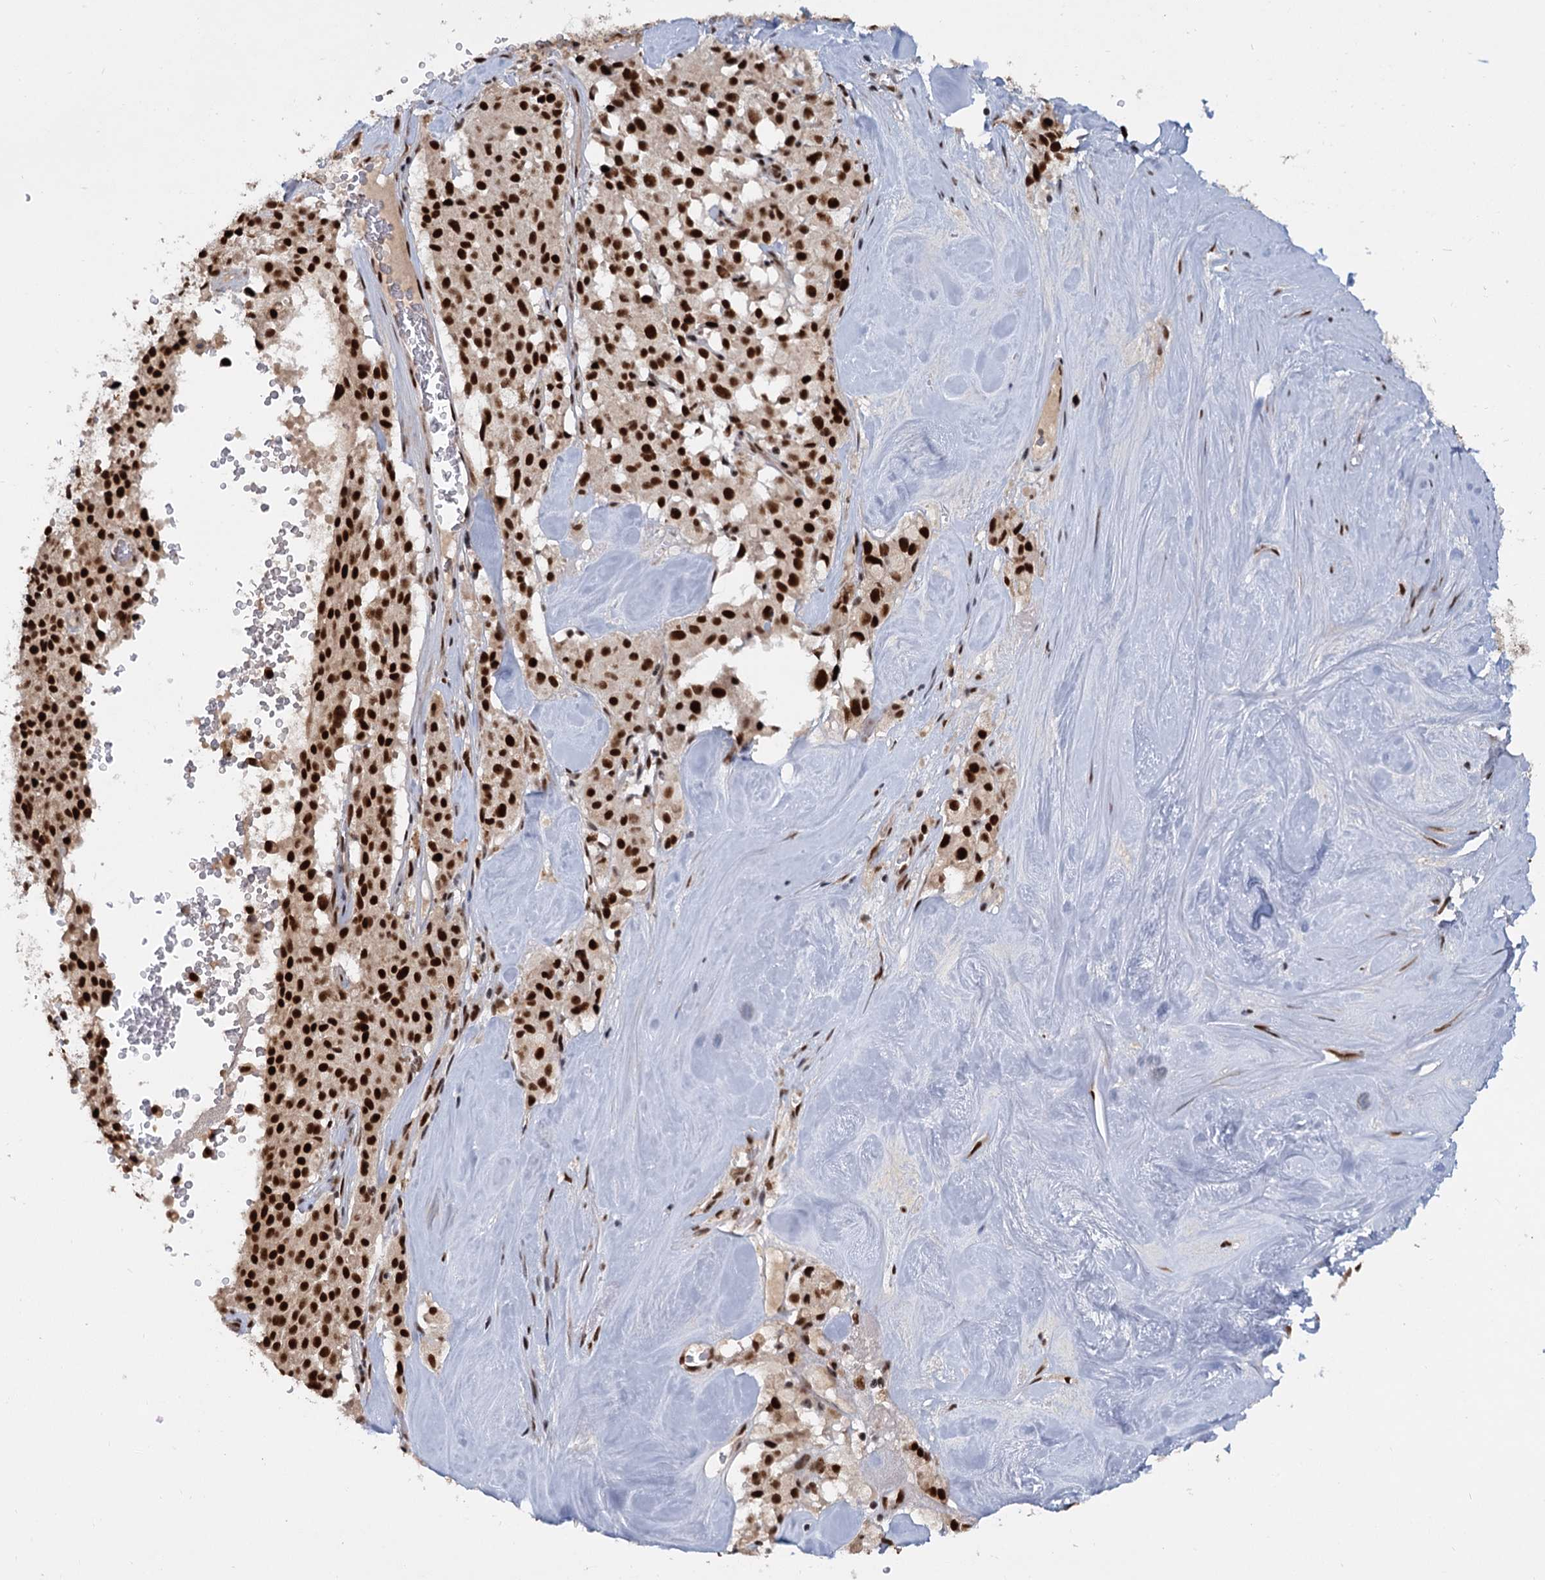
{"staining": {"intensity": "strong", "quantity": ">75%", "location": "nuclear"}, "tissue": "pancreatic cancer", "cell_type": "Tumor cells", "image_type": "cancer", "snomed": [{"axis": "morphology", "description": "Adenocarcinoma, NOS"}, {"axis": "topography", "description": "Pancreas"}], "caption": "About >75% of tumor cells in human adenocarcinoma (pancreatic) display strong nuclear protein positivity as visualized by brown immunohistochemical staining.", "gene": "WBP4", "patient": {"sex": "male", "age": 65}}